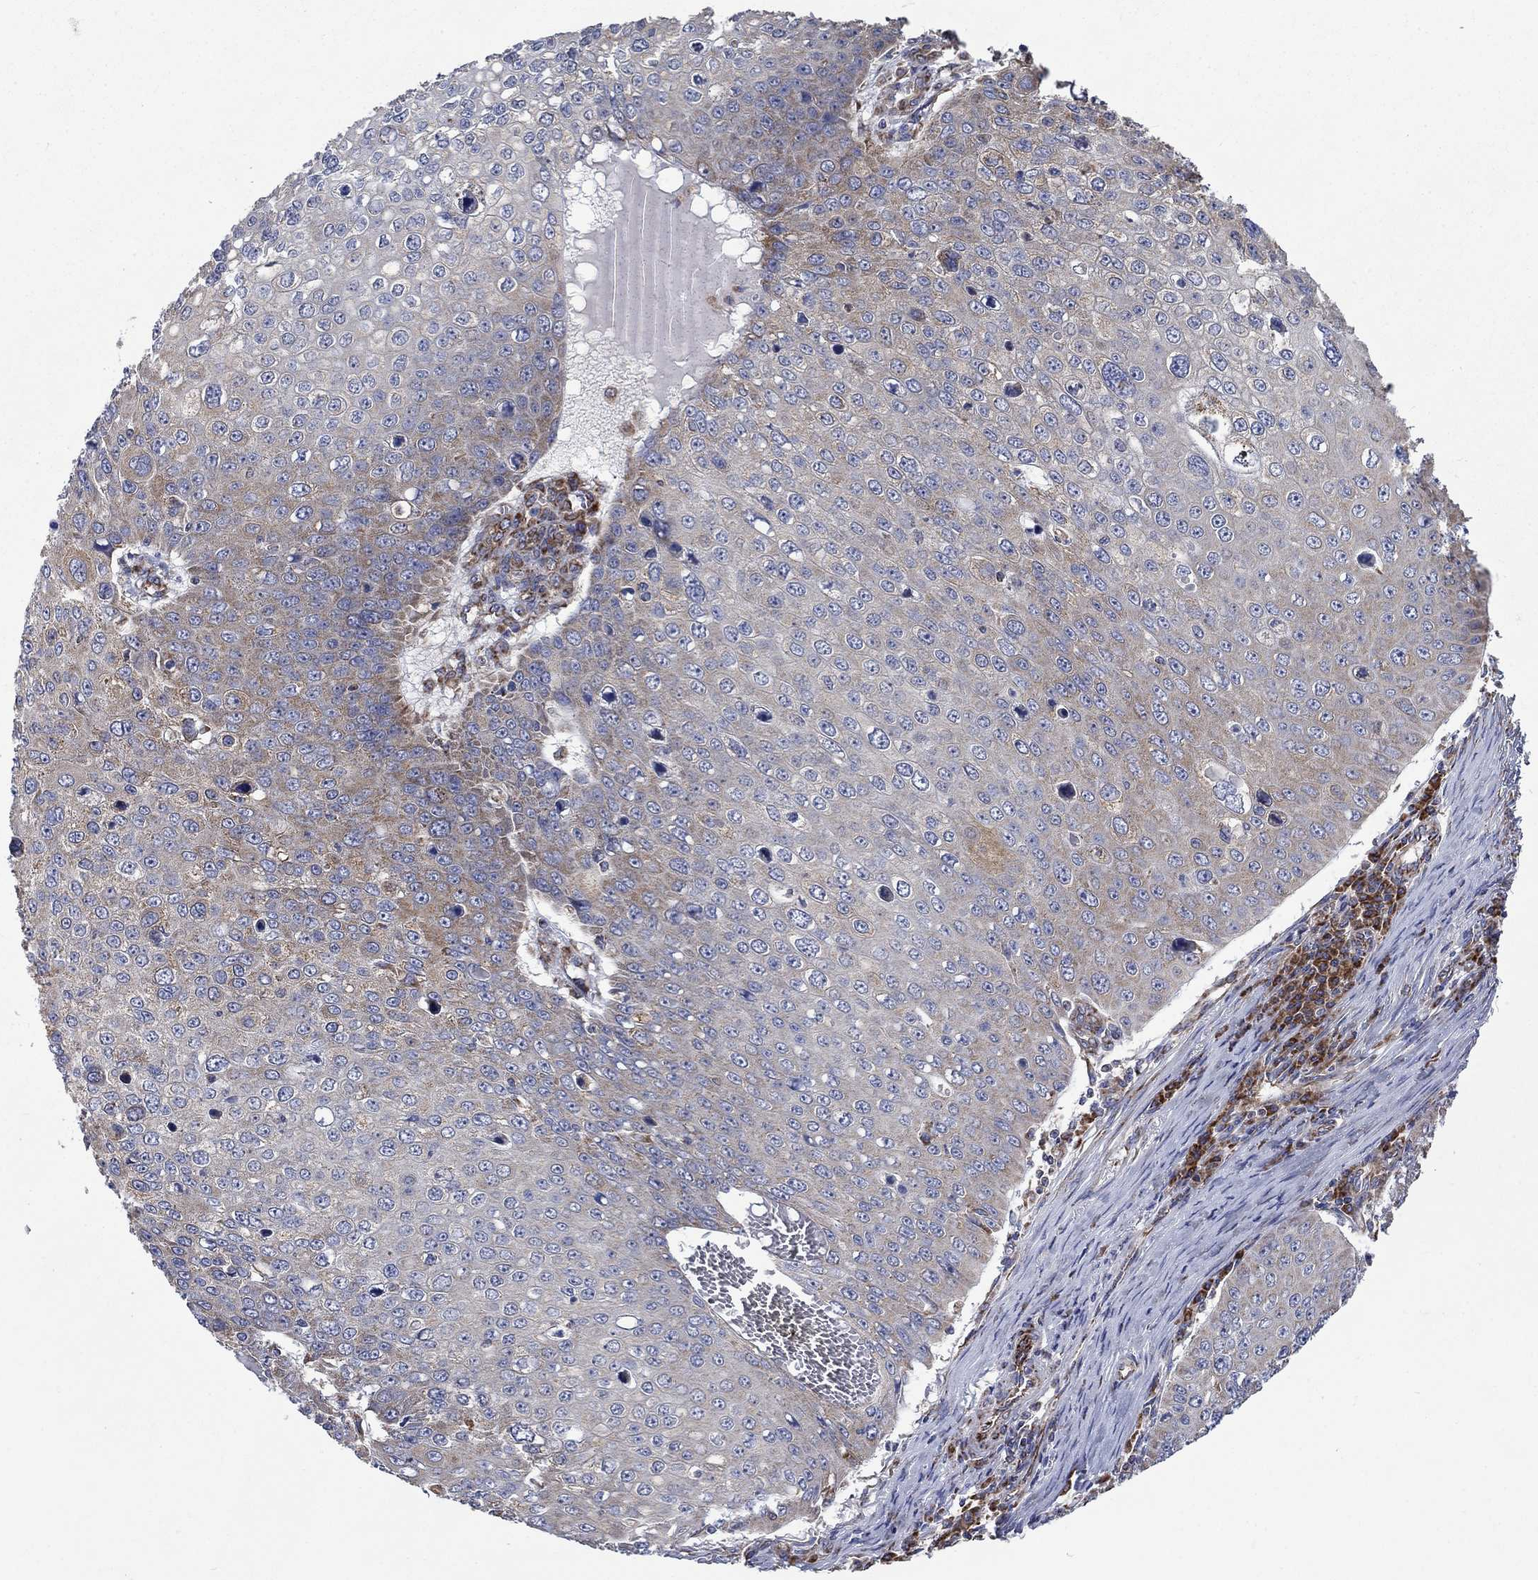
{"staining": {"intensity": "weak", "quantity": "25%-75%", "location": "cytoplasmic/membranous"}, "tissue": "skin cancer", "cell_type": "Tumor cells", "image_type": "cancer", "snomed": [{"axis": "morphology", "description": "Squamous cell carcinoma, NOS"}, {"axis": "topography", "description": "Skin"}], "caption": "This micrograph shows skin squamous cell carcinoma stained with immunohistochemistry to label a protein in brown. The cytoplasmic/membranous of tumor cells show weak positivity for the protein. Nuclei are counter-stained blue.", "gene": "RPLP0", "patient": {"sex": "male", "age": 71}}